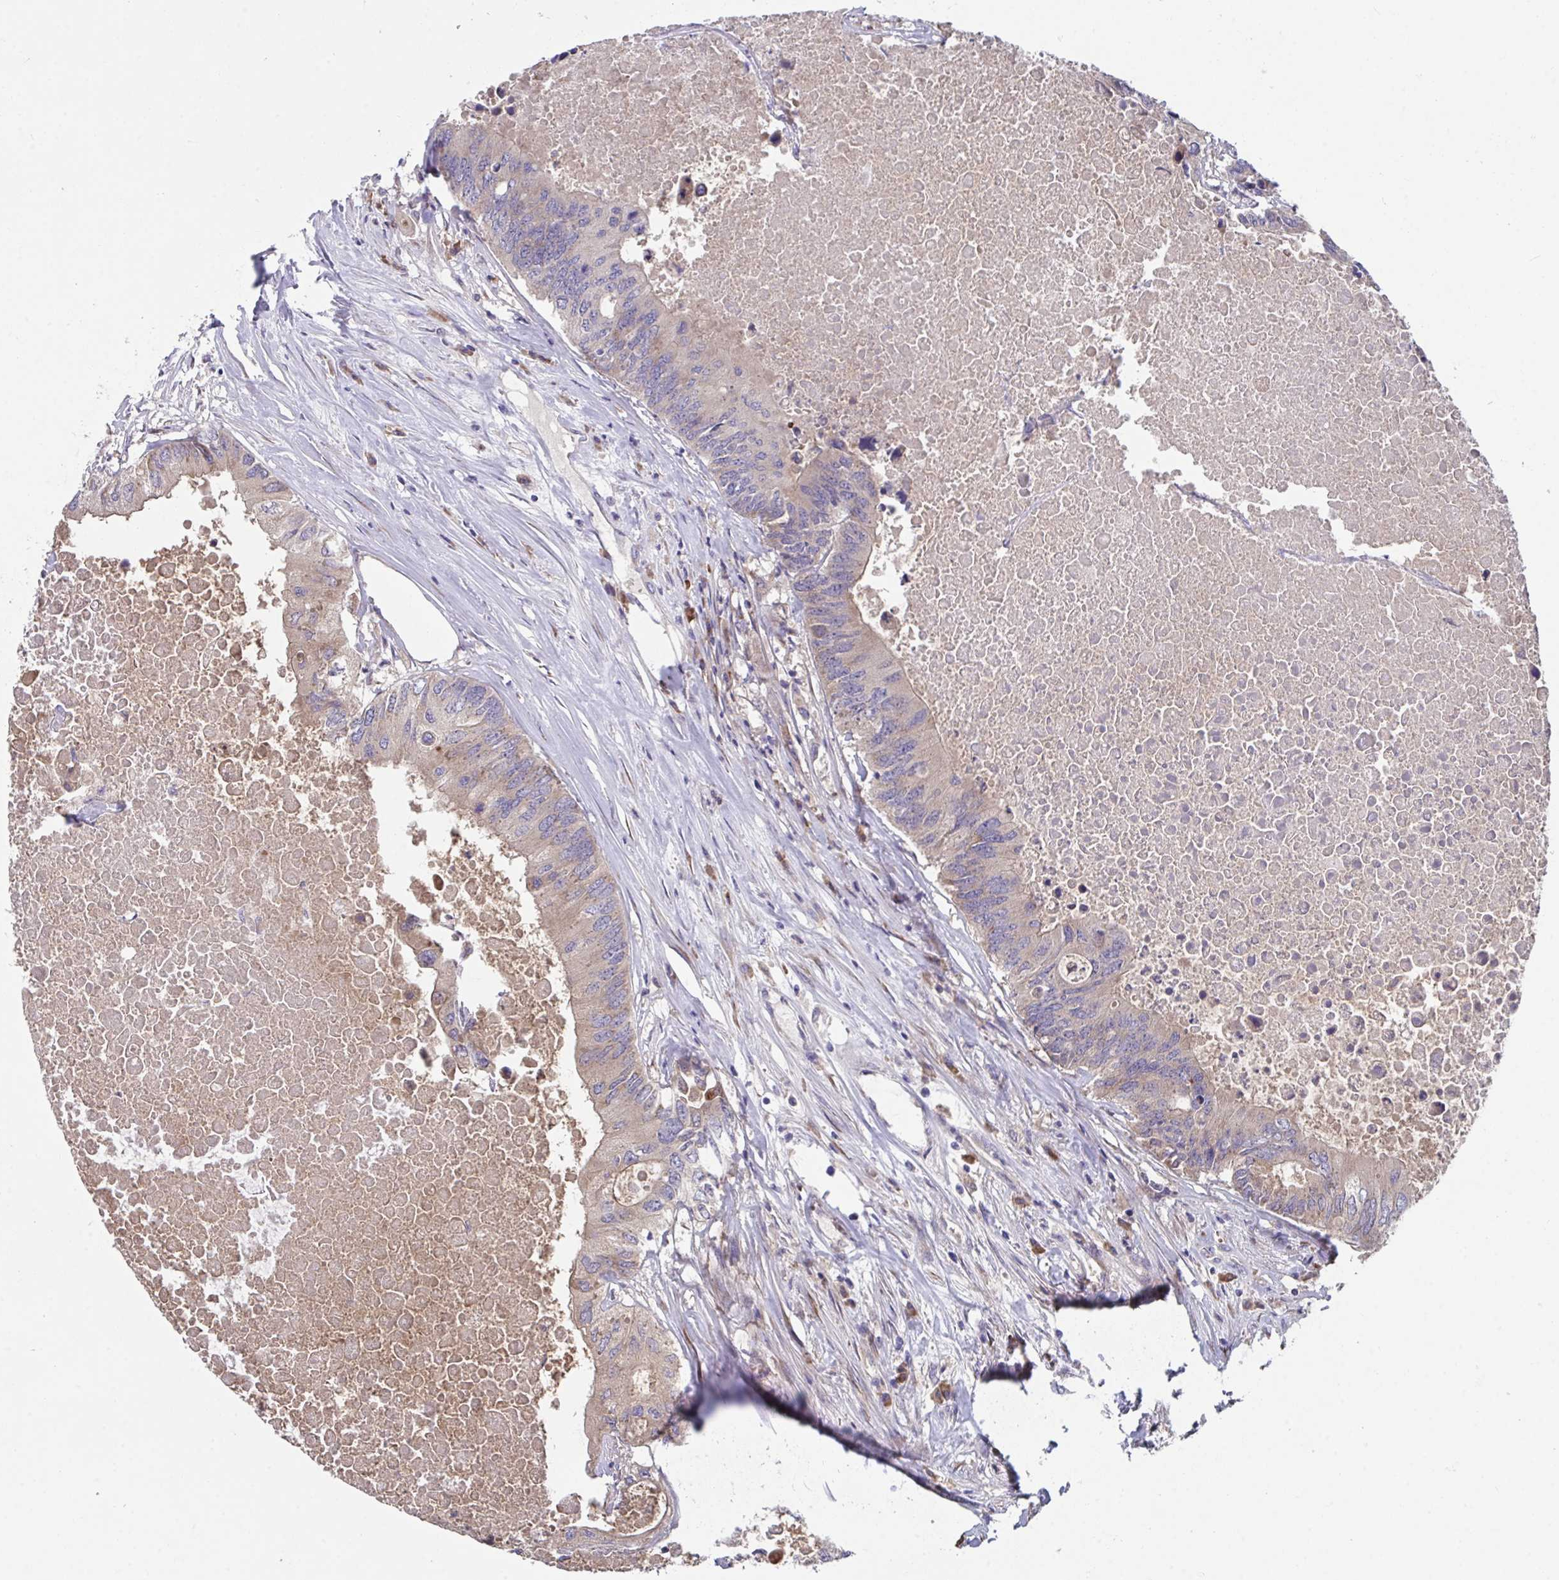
{"staining": {"intensity": "weak", "quantity": ">75%", "location": "cytoplasmic/membranous"}, "tissue": "colorectal cancer", "cell_type": "Tumor cells", "image_type": "cancer", "snomed": [{"axis": "morphology", "description": "Adenocarcinoma, NOS"}, {"axis": "topography", "description": "Colon"}], "caption": "A micrograph of colorectal adenocarcinoma stained for a protein exhibits weak cytoplasmic/membranous brown staining in tumor cells.", "gene": "SUSD4", "patient": {"sex": "male", "age": 71}}